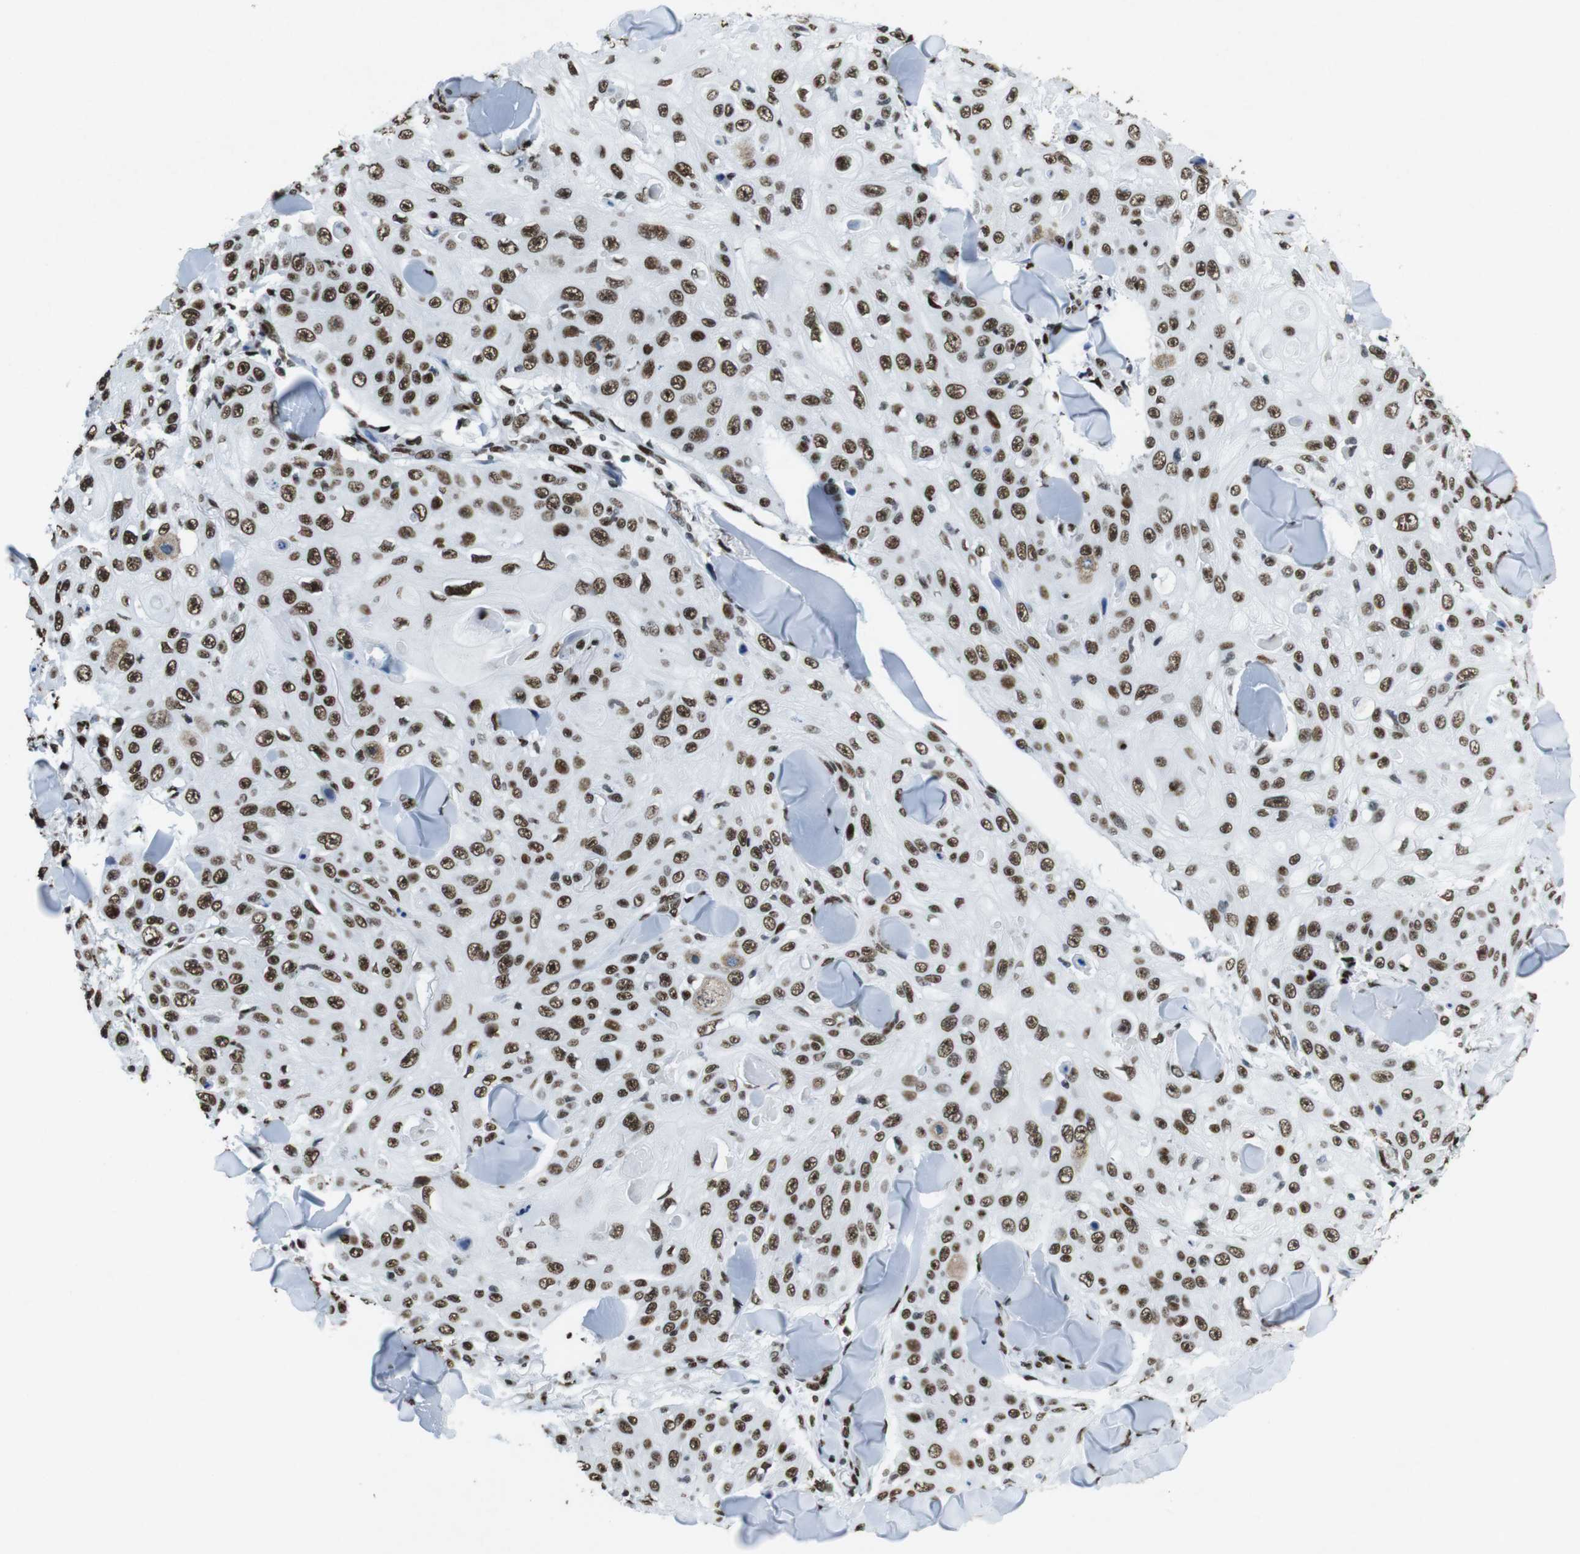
{"staining": {"intensity": "moderate", "quantity": ">75%", "location": "nuclear"}, "tissue": "skin cancer", "cell_type": "Tumor cells", "image_type": "cancer", "snomed": [{"axis": "morphology", "description": "Squamous cell carcinoma, NOS"}, {"axis": "topography", "description": "Skin"}], "caption": "Protein positivity by immunohistochemistry (IHC) exhibits moderate nuclear expression in approximately >75% of tumor cells in squamous cell carcinoma (skin).", "gene": "CITED2", "patient": {"sex": "male", "age": 86}}